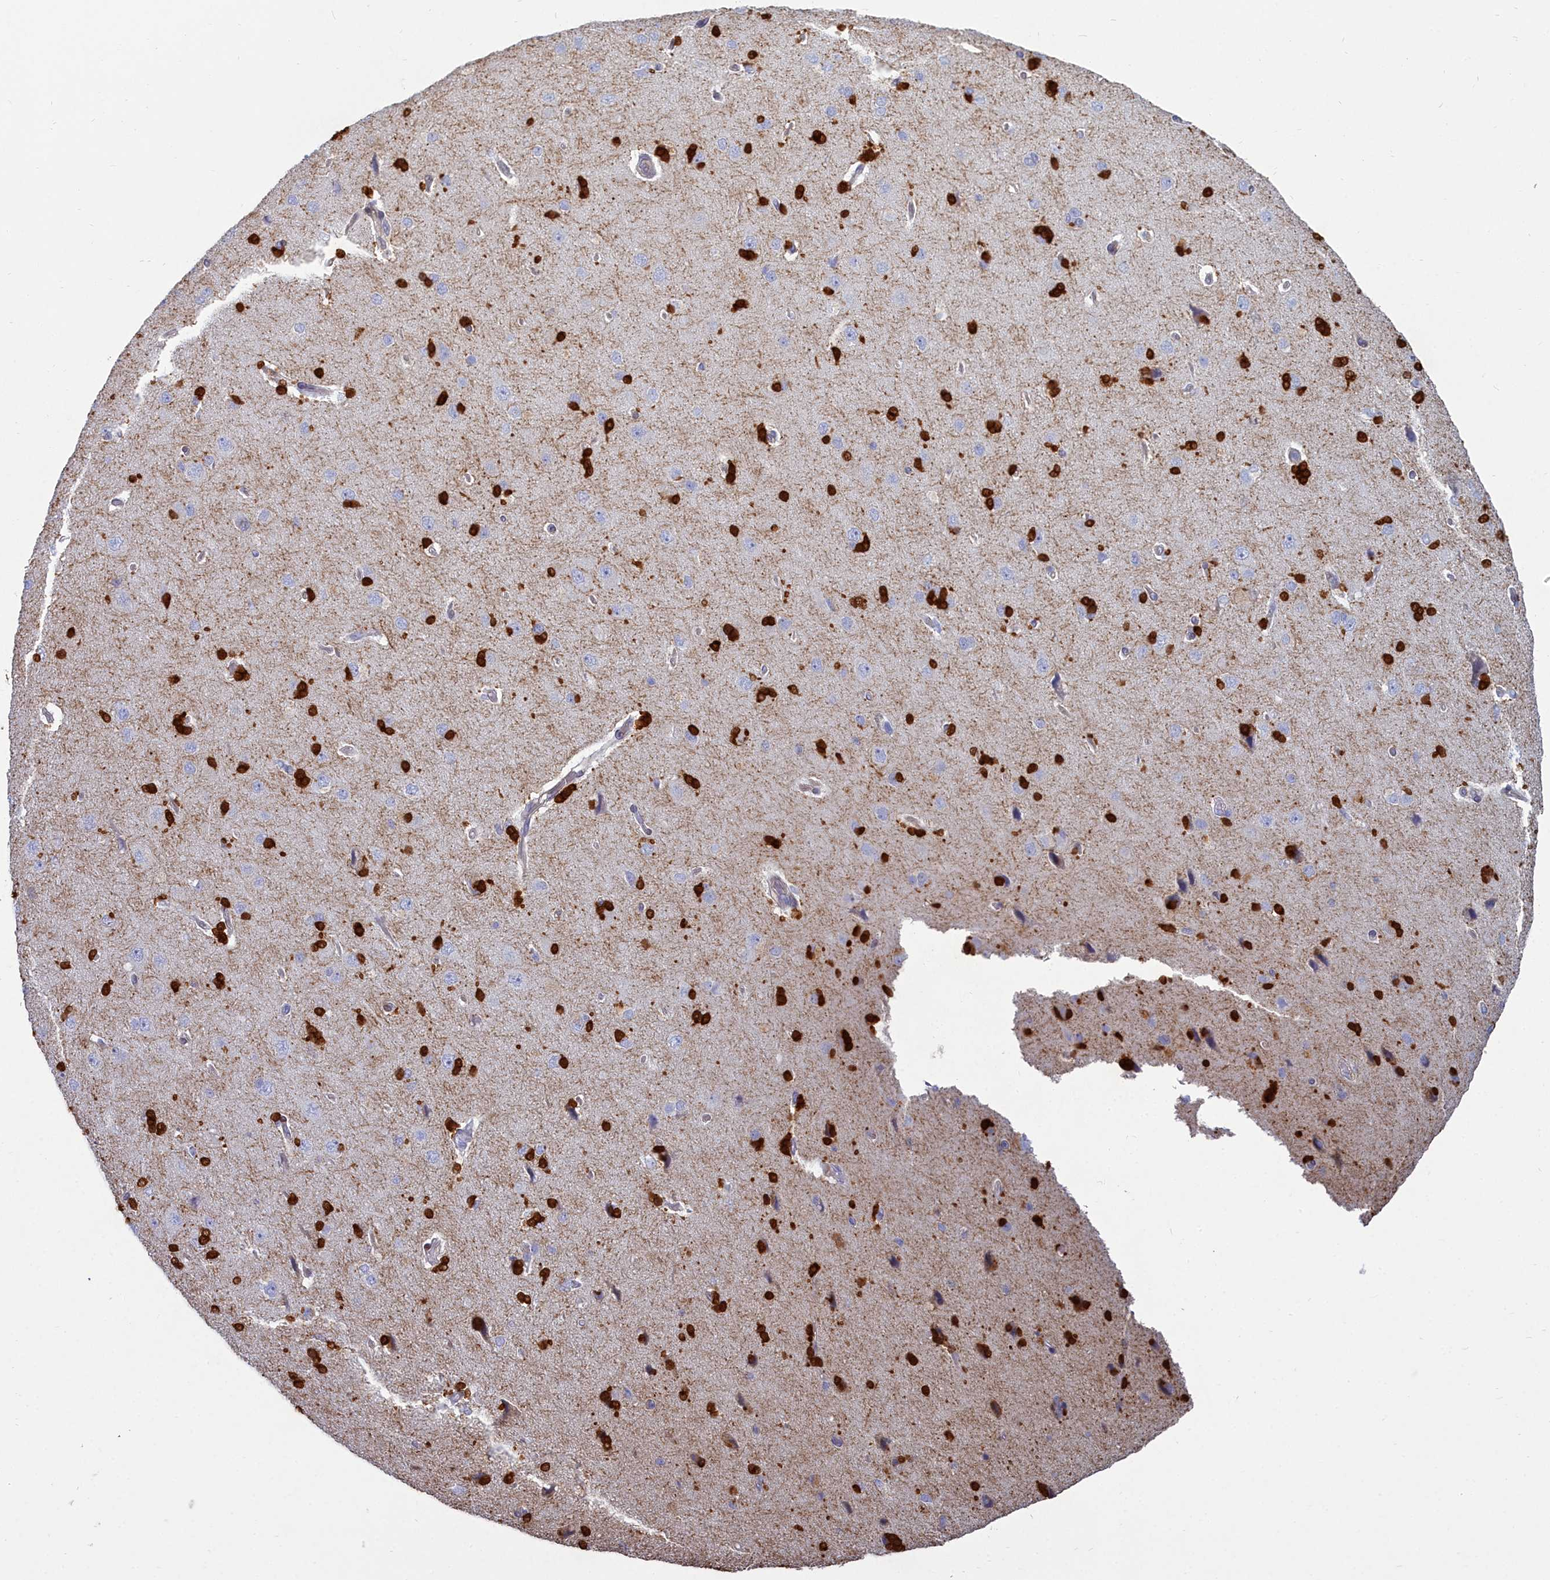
{"staining": {"intensity": "weak", "quantity": "25%-75%", "location": "cytoplasmic/membranous"}, "tissue": "cerebral cortex", "cell_type": "Endothelial cells", "image_type": "normal", "snomed": [{"axis": "morphology", "description": "Normal tissue, NOS"}, {"axis": "topography", "description": "Cerebral cortex"}], "caption": "Cerebral cortex stained with a brown dye exhibits weak cytoplasmic/membranous positive expression in about 25%-75% of endothelial cells.", "gene": "PPP1R14A", "patient": {"sex": "male", "age": 62}}